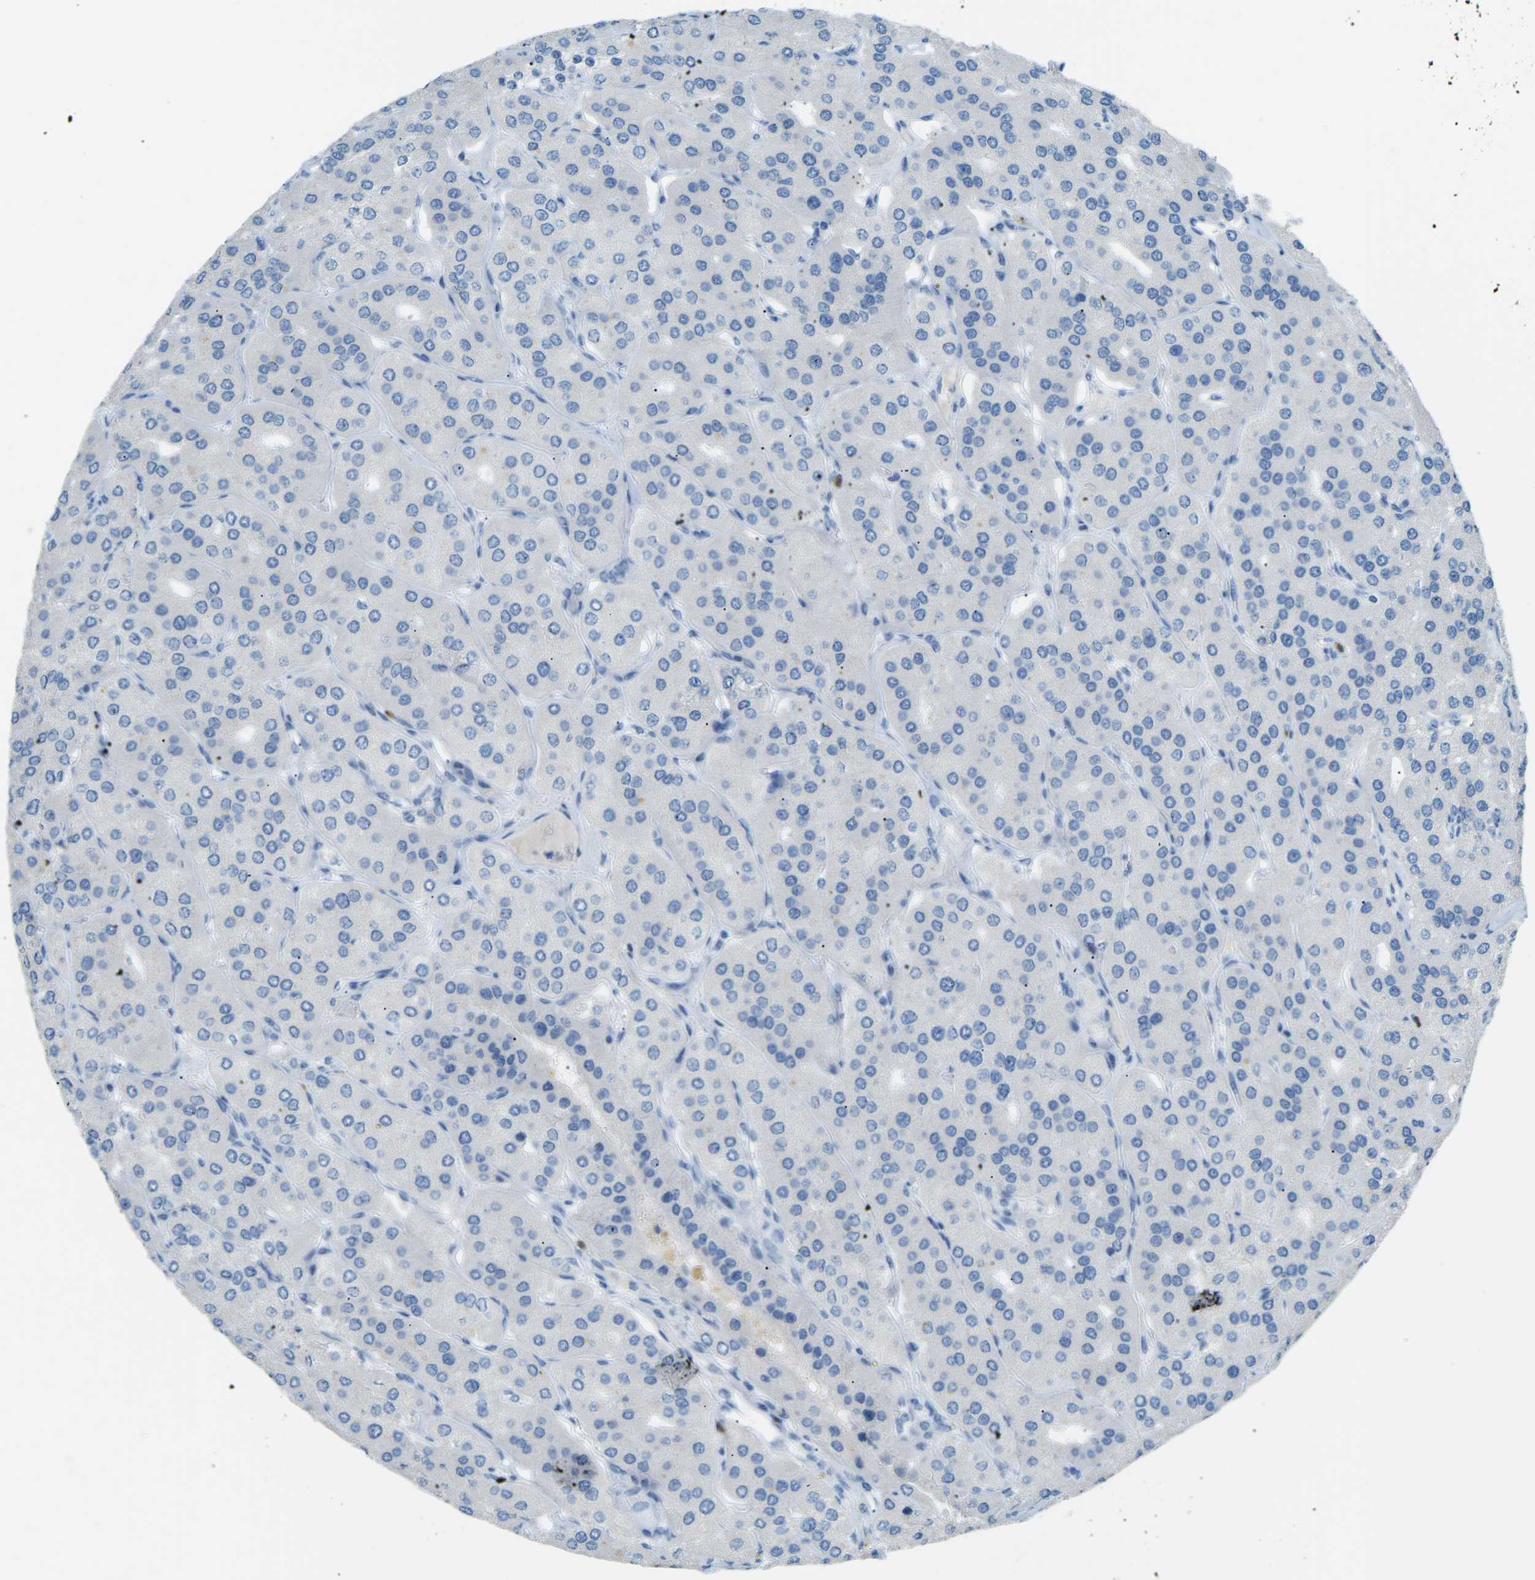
{"staining": {"intensity": "negative", "quantity": "none", "location": "none"}, "tissue": "parathyroid gland", "cell_type": "Glandular cells", "image_type": "normal", "snomed": [{"axis": "morphology", "description": "Normal tissue, NOS"}, {"axis": "morphology", "description": "Adenoma, NOS"}, {"axis": "topography", "description": "Parathyroid gland"}], "caption": "A high-resolution micrograph shows immunohistochemistry (IHC) staining of benign parathyroid gland, which reveals no significant staining in glandular cells.", "gene": "CDH16", "patient": {"sex": "female", "age": 86}}